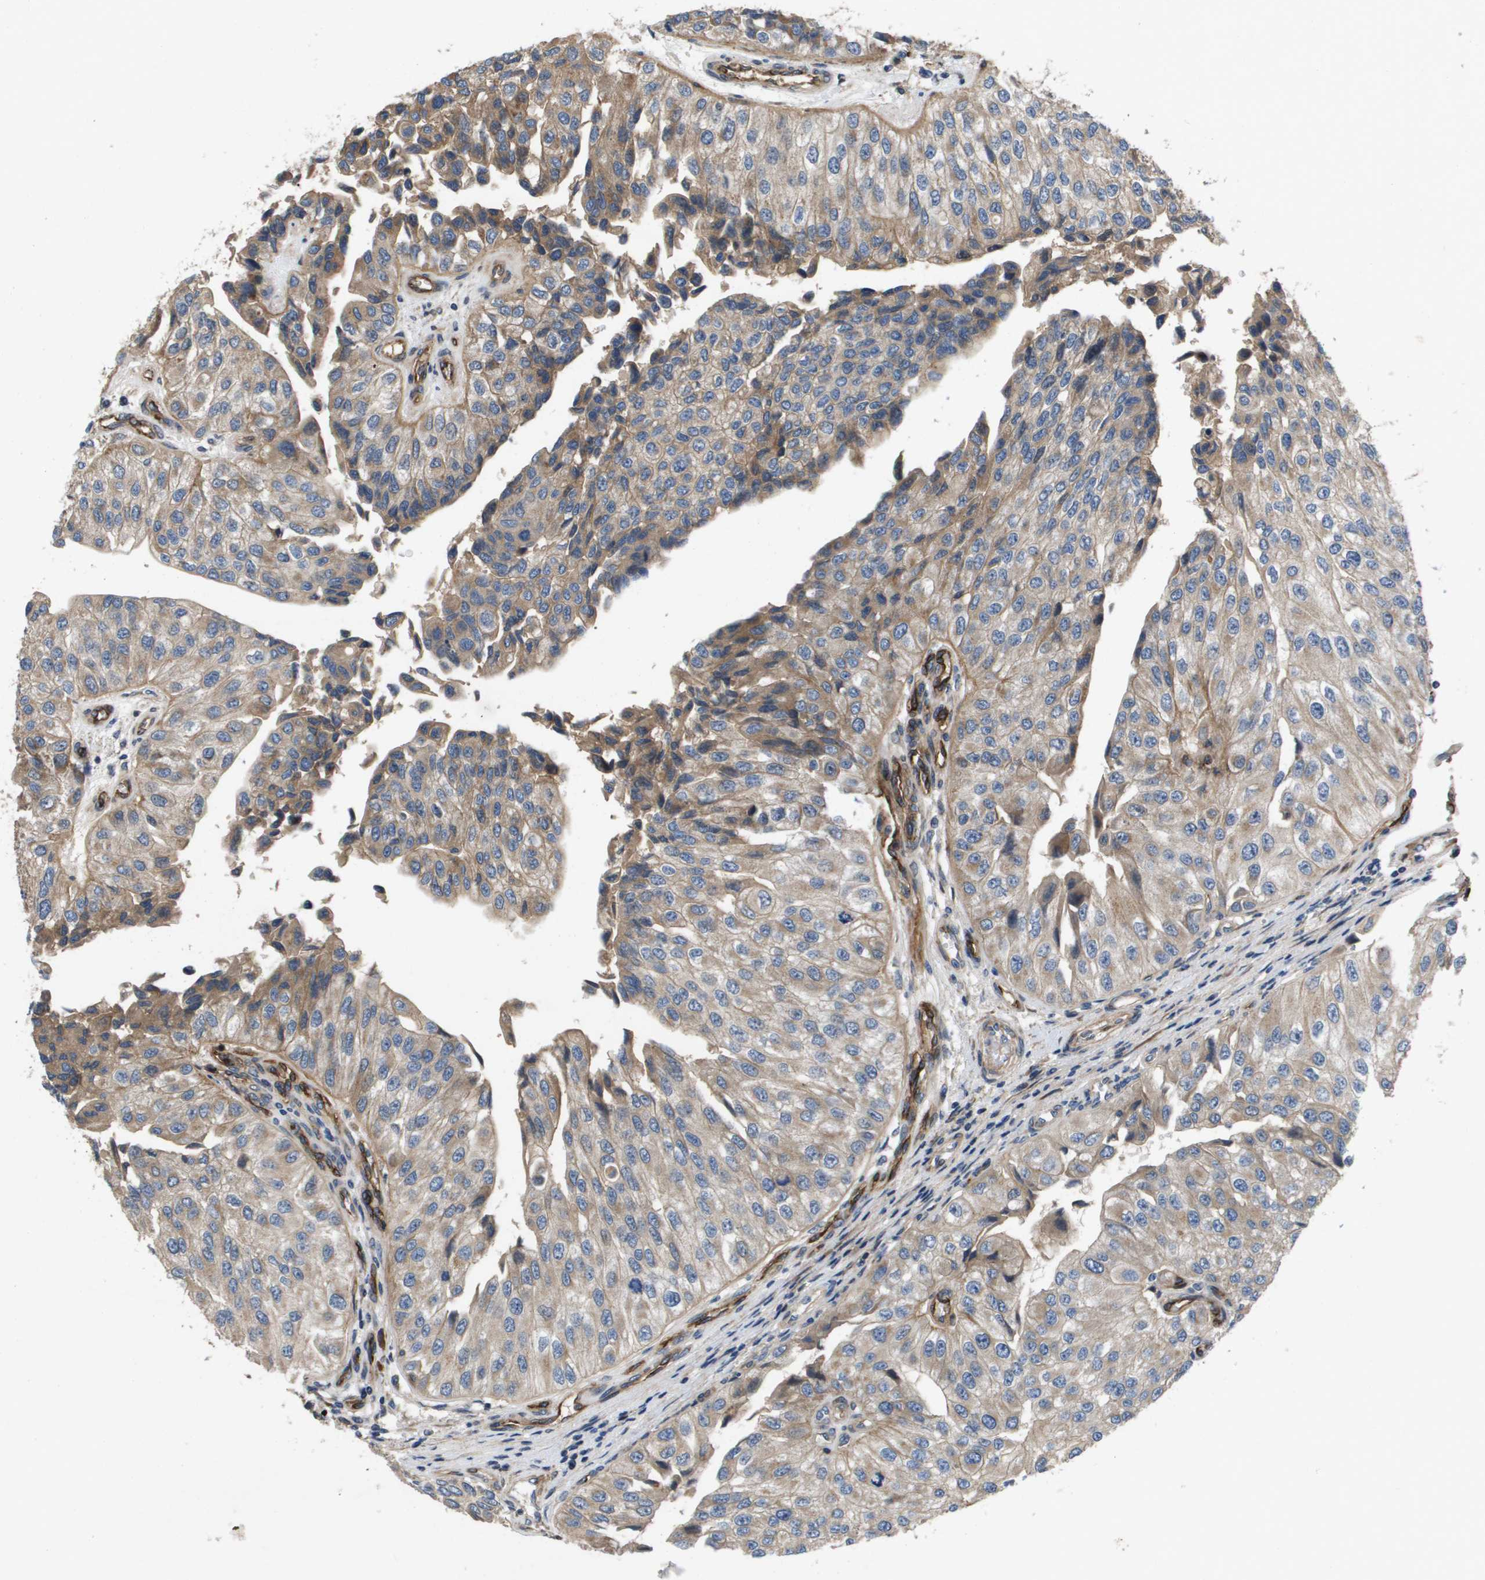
{"staining": {"intensity": "moderate", "quantity": "25%-75%", "location": "cytoplasmic/membranous"}, "tissue": "urothelial cancer", "cell_type": "Tumor cells", "image_type": "cancer", "snomed": [{"axis": "morphology", "description": "Urothelial carcinoma, High grade"}, {"axis": "topography", "description": "Kidney"}, {"axis": "topography", "description": "Urinary bladder"}], "caption": "Tumor cells show medium levels of moderate cytoplasmic/membranous positivity in approximately 25%-75% of cells in human high-grade urothelial carcinoma.", "gene": "ENTPD2", "patient": {"sex": "male", "age": 77}}